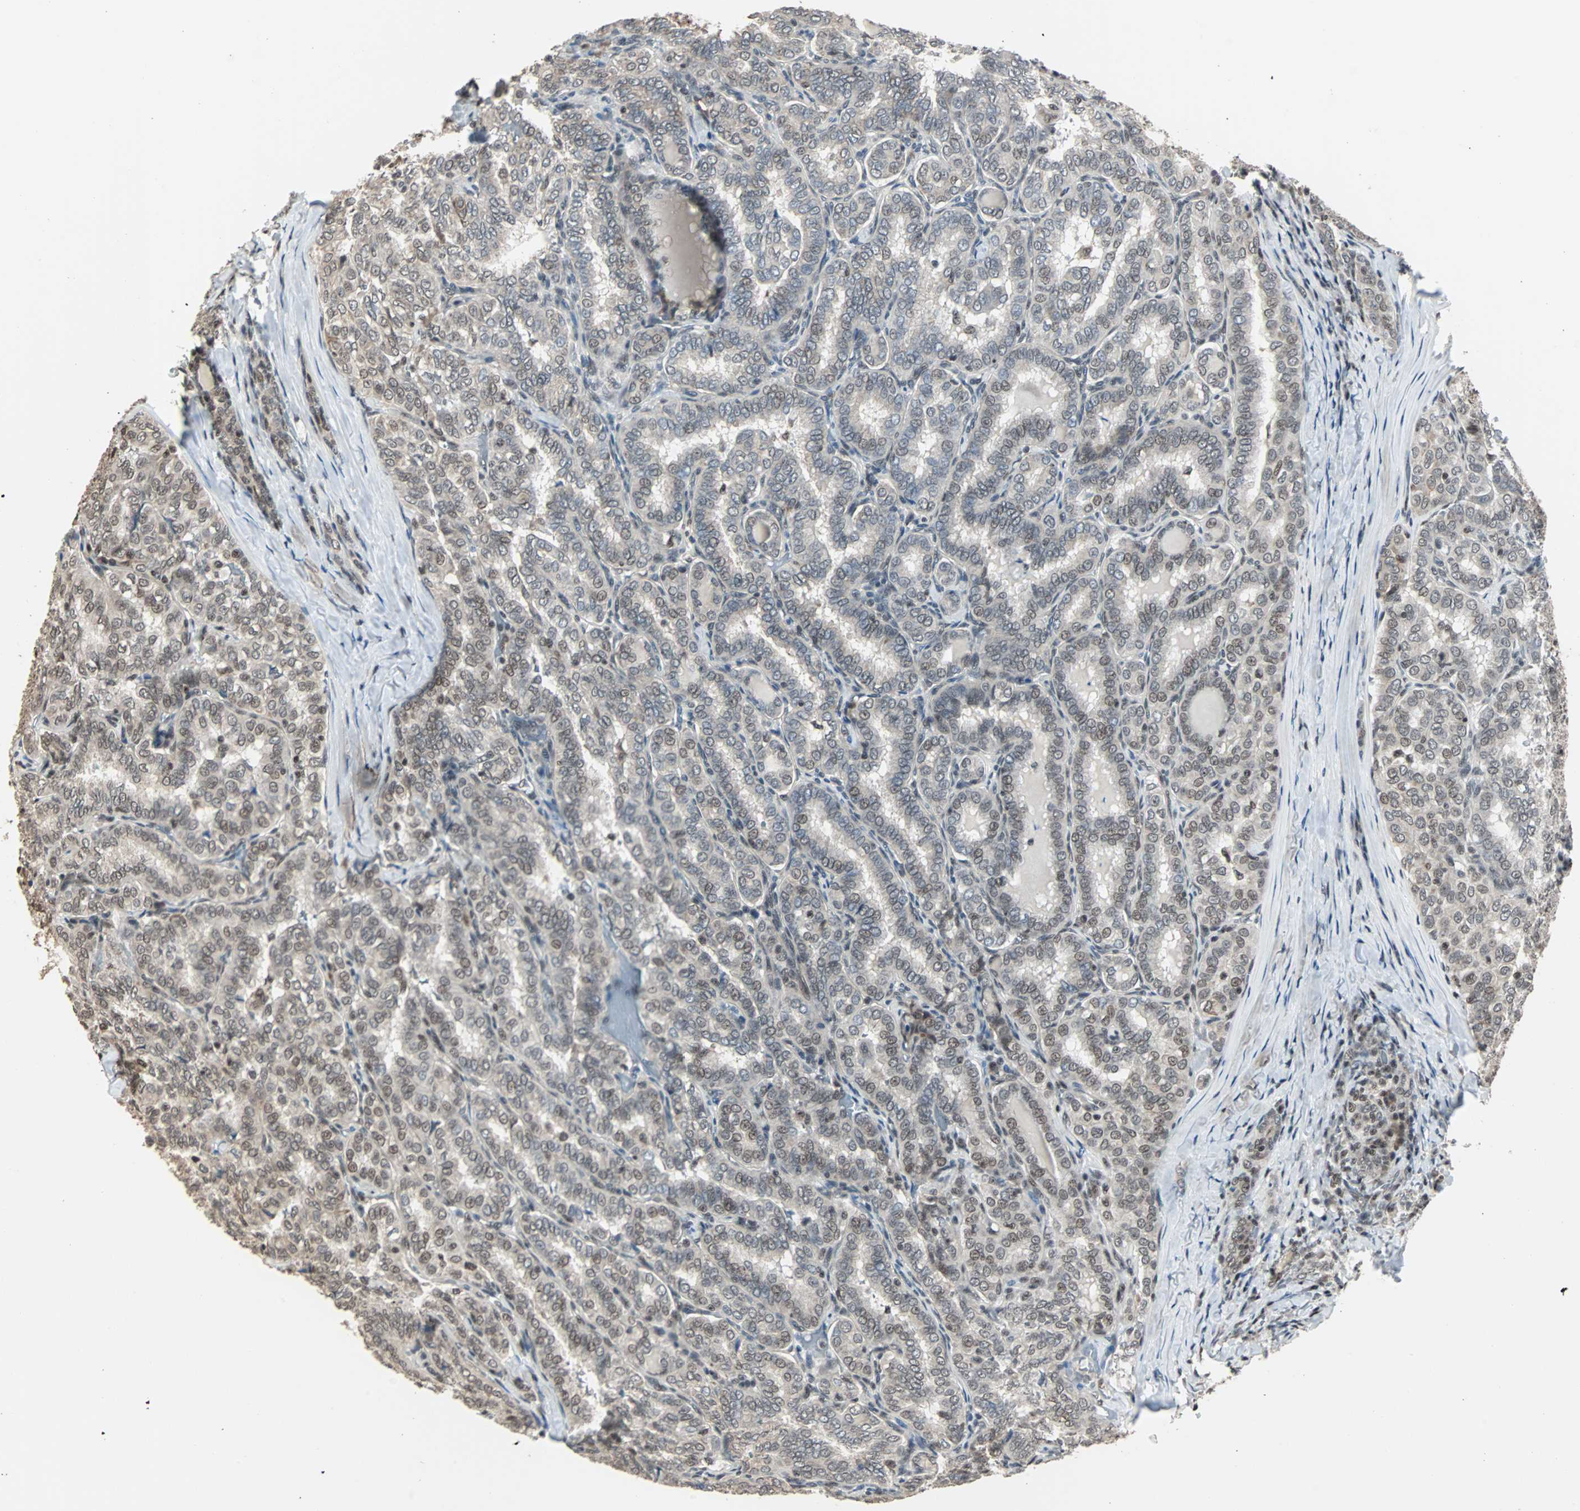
{"staining": {"intensity": "moderate", "quantity": "25%-75%", "location": "nuclear"}, "tissue": "thyroid cancer", "cell_type": "Tumor cells", "image_type": "cancer", "snomed": [{"axis": "morphology", "description": "Normal tissue, NOS"}, {"axis": "morphology", "description": "Papillary adenocarcinoma, NOS"}, {"axis": "topography", "description": "Thyroid gland"}], "caption": "Immunohistochemistry (IHC) micrograph of neoplastic tissue: human thyroid papillary adenocarcinoma stained using immunohistochemistry (IHC) exhibits medium levels of moderate protein expression localized specifically in the nuclear of tumor cells, appearing as a nuclear brown color.", "gene": "TERF2IP", "patient": {"sex": "female", "age": 30}}